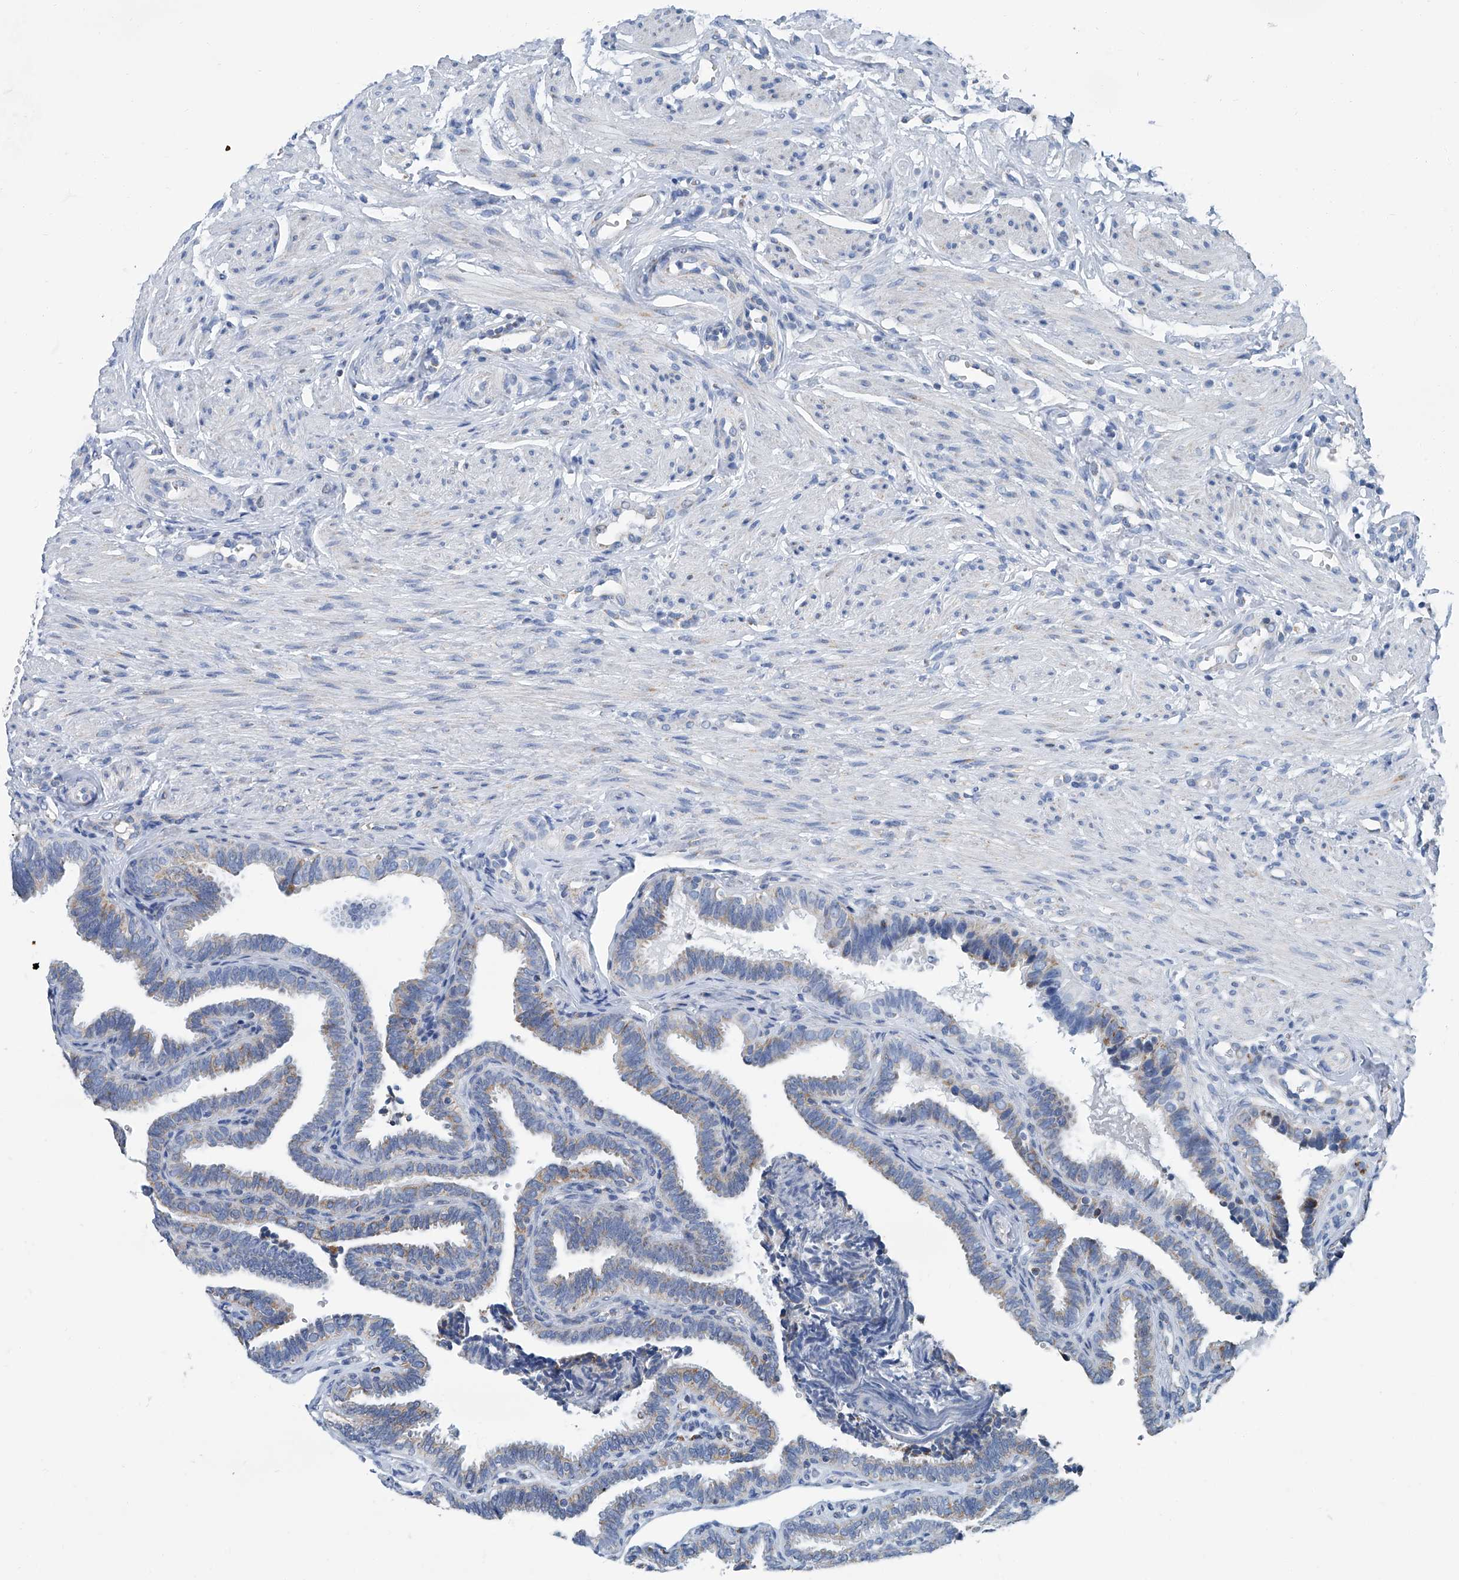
{"staining": {"intensity": "weak", "quantity": "<25%", "location": "cytoplasmic/membranous"}, "tissue": "fallopian tube", "cell_type": "Glandular cells", "image_type": "normal", "snomed": [{"axis": "morphology", "description": "Normal tissue, NOS"}, {"axis": "topography", "description": "Fallopian tube"}], "caption": "The histopathology image demonstrates no significant expression in glandular cells of fallopian tube. The staining was performed using DAB to visualize the protein expression in brown, while the nuclei were stained in blue with hematoxylin (Magnification: 20x).", "gene": "MT", "patient": {"sex": "female", "age": 39}}